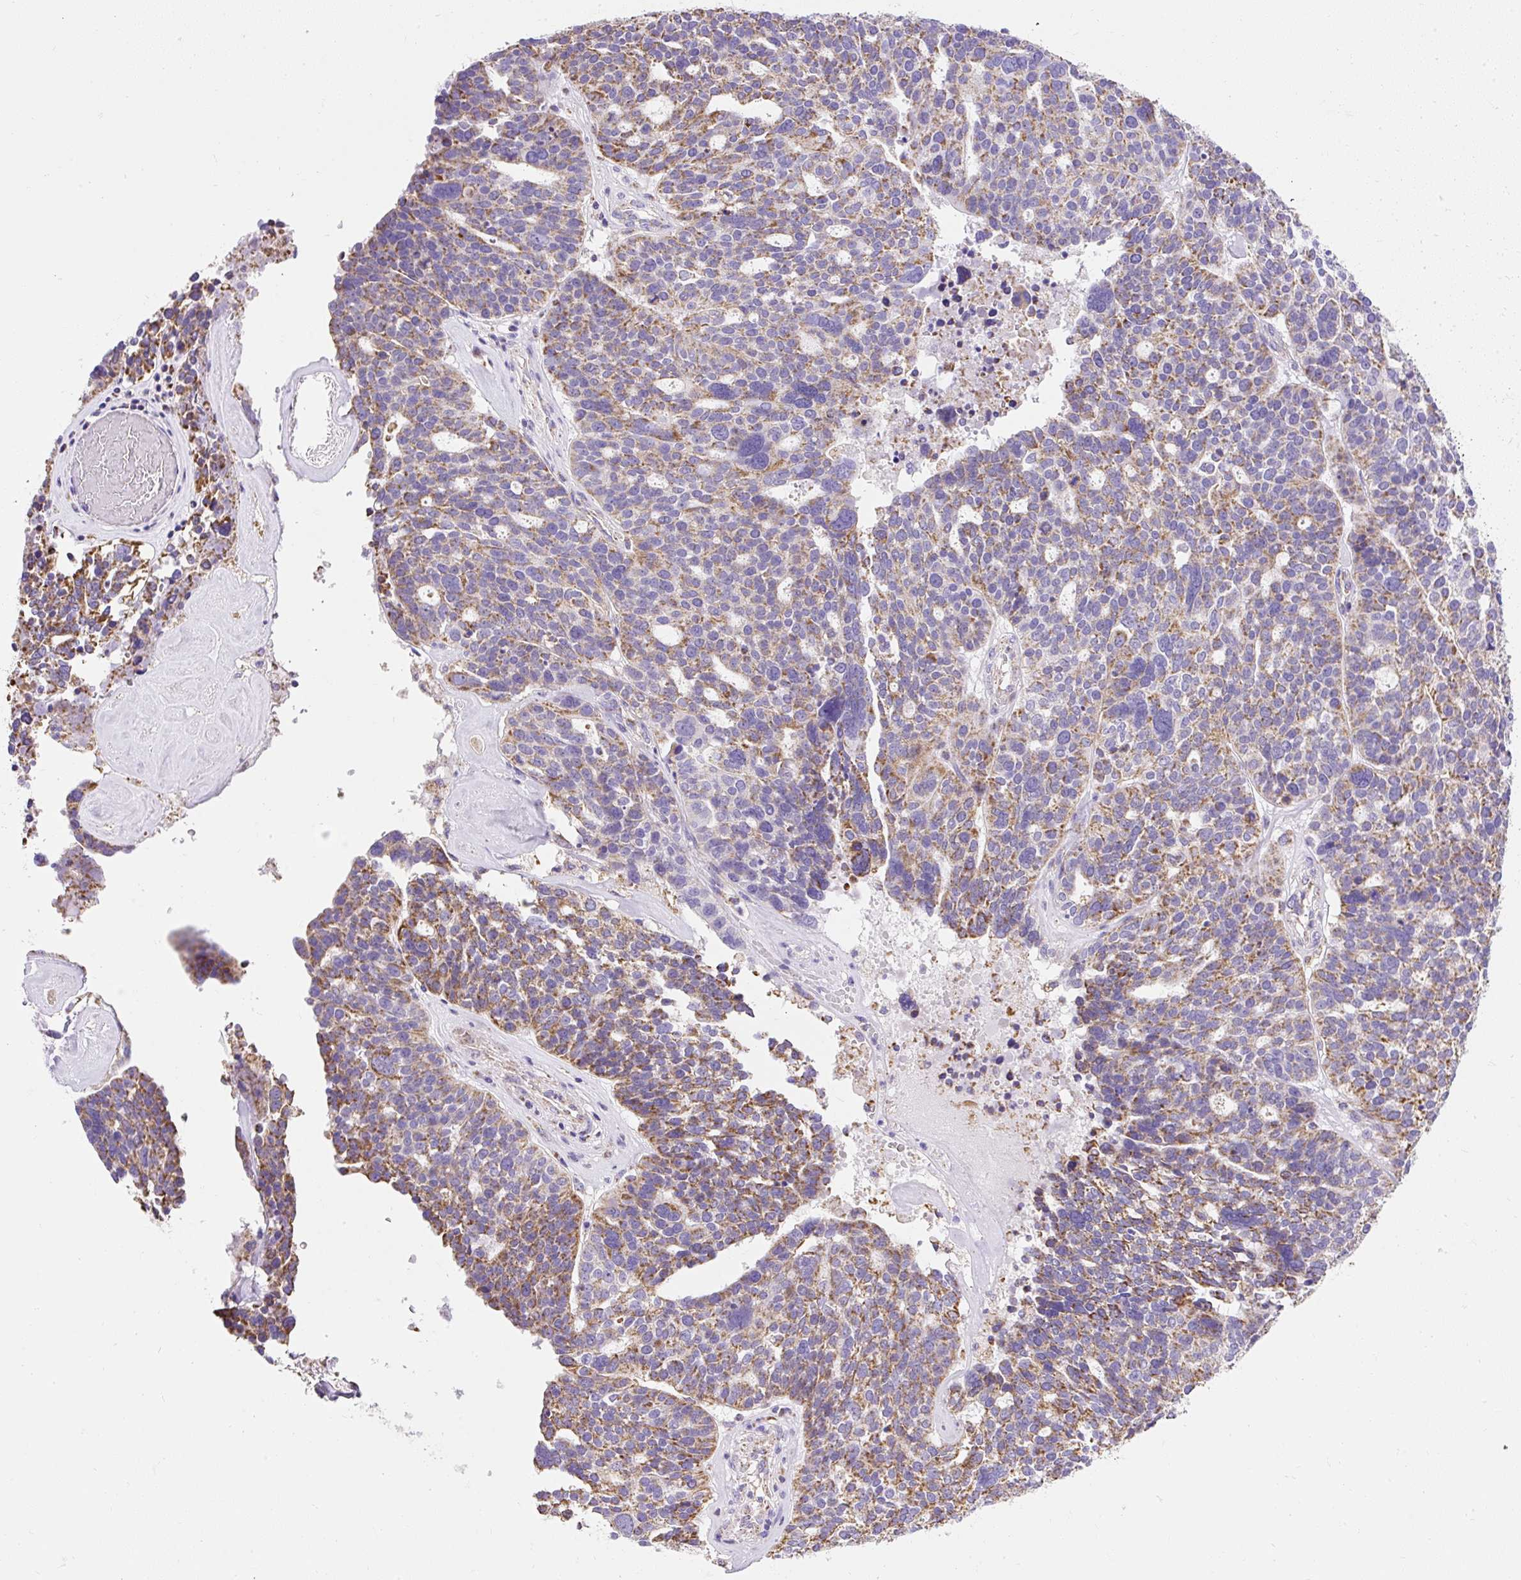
{"staining": {"intensity": "moderate", "quantity": "25%-75%", "location": "cytoplasmic/membranous"}, "tissue": "ovarian cancer", "cell_type": "Tumor cells", "image_type": "cancer", "snomed": [{"axis": "morphology", "description": "Cystadenocarcinoma, serous, NOS"}, {"axis": "topography", "description": "Ovary"}], "caption": "Human ovarian serous cystadenocarcinoma stained with a protein marker demonstrates moderate staining in tumor cells.", "gene": "DAAM2", "patient": {"sex": "female", "age": 59}}